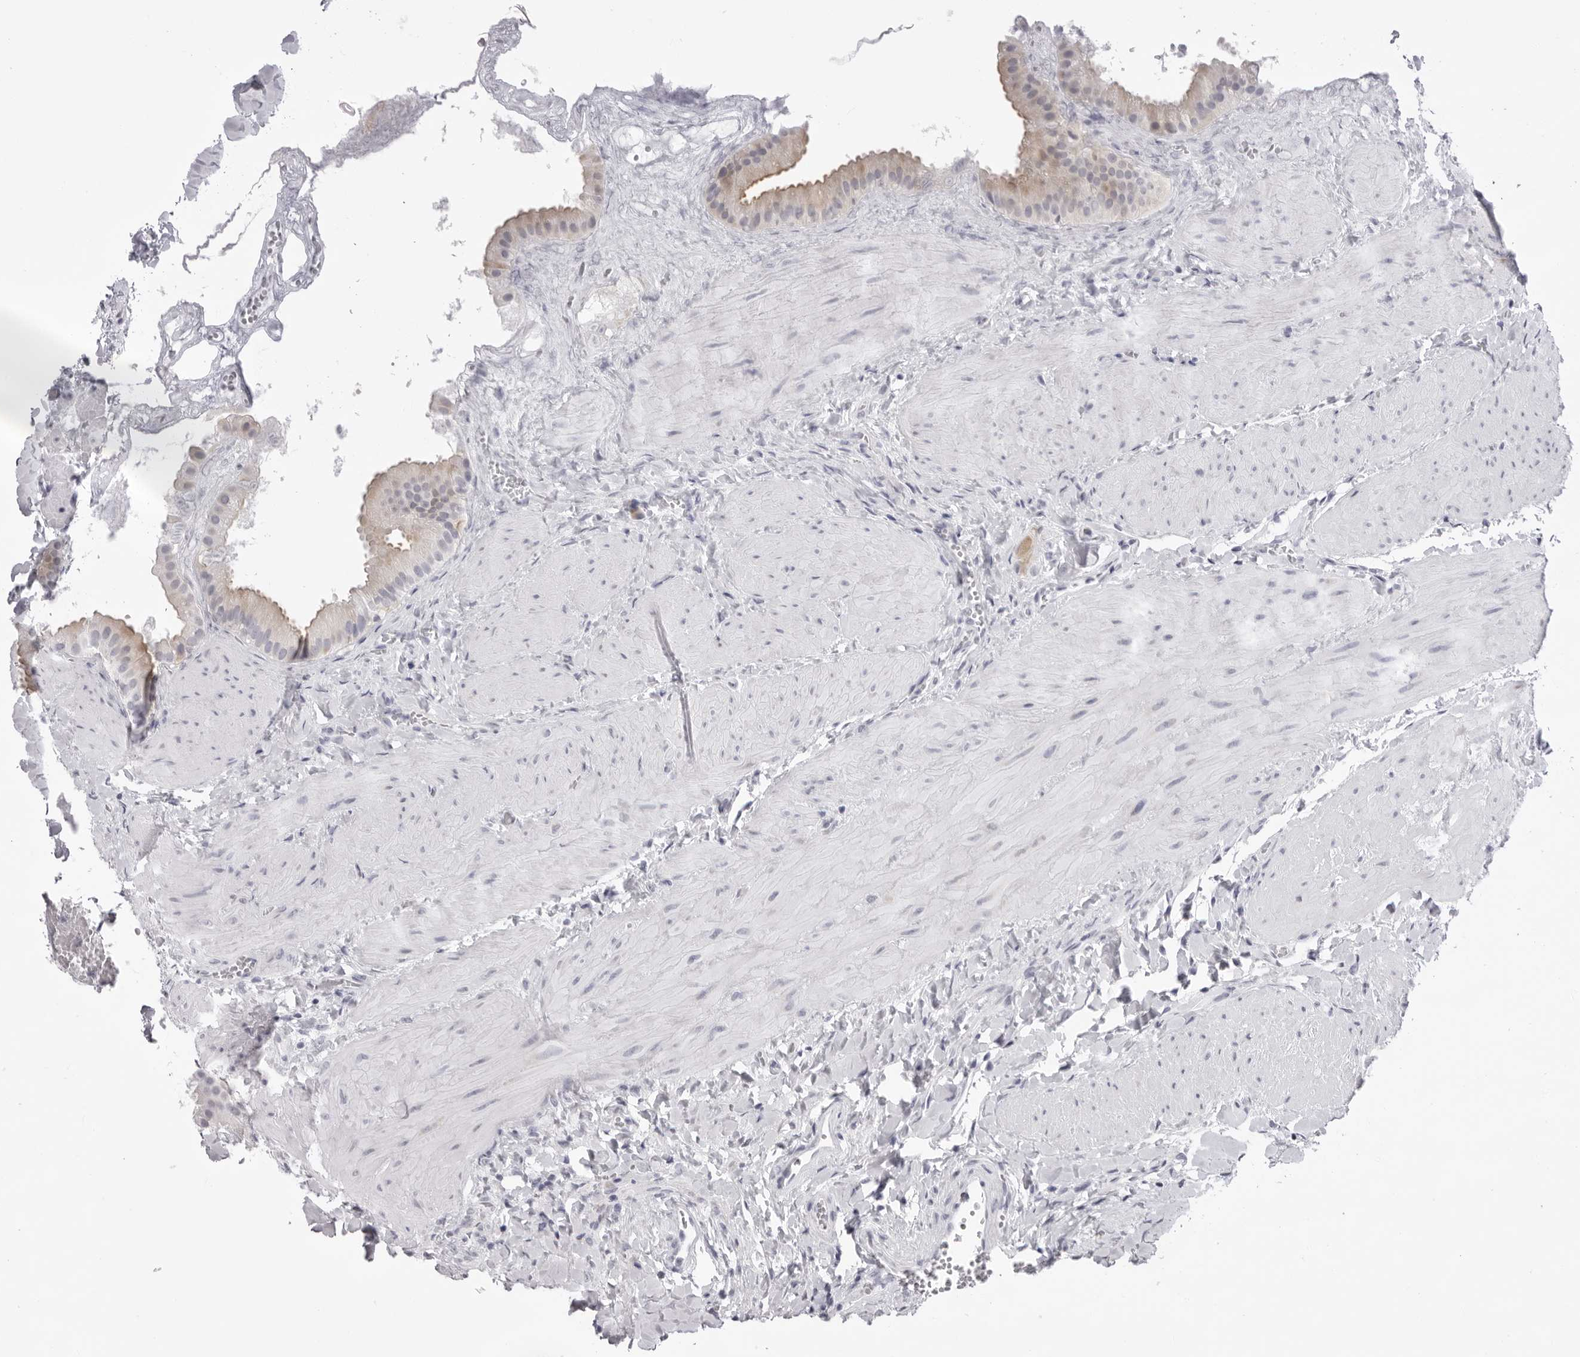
{"staining": {"intensity": "moderate", "quantity": "<25%", "location": "cytoplasmic/membranous"}, "tissue": "gallbladder", "cell_type": "Glandular cells", "image_type": "normal", "snomed": [{"axis": "morphology", "description": "Normal tissue, NOS"}, {"axis": "topography", "description": "Gallbladder"}], "caption": "A histopathology image of human gallbladder stained for a protein demonstrates moderate cytoplasmic/membranous brown staining in glandular cells.", "gene": "SMIM2", "patient": {"sex": "male", "age": 55}}